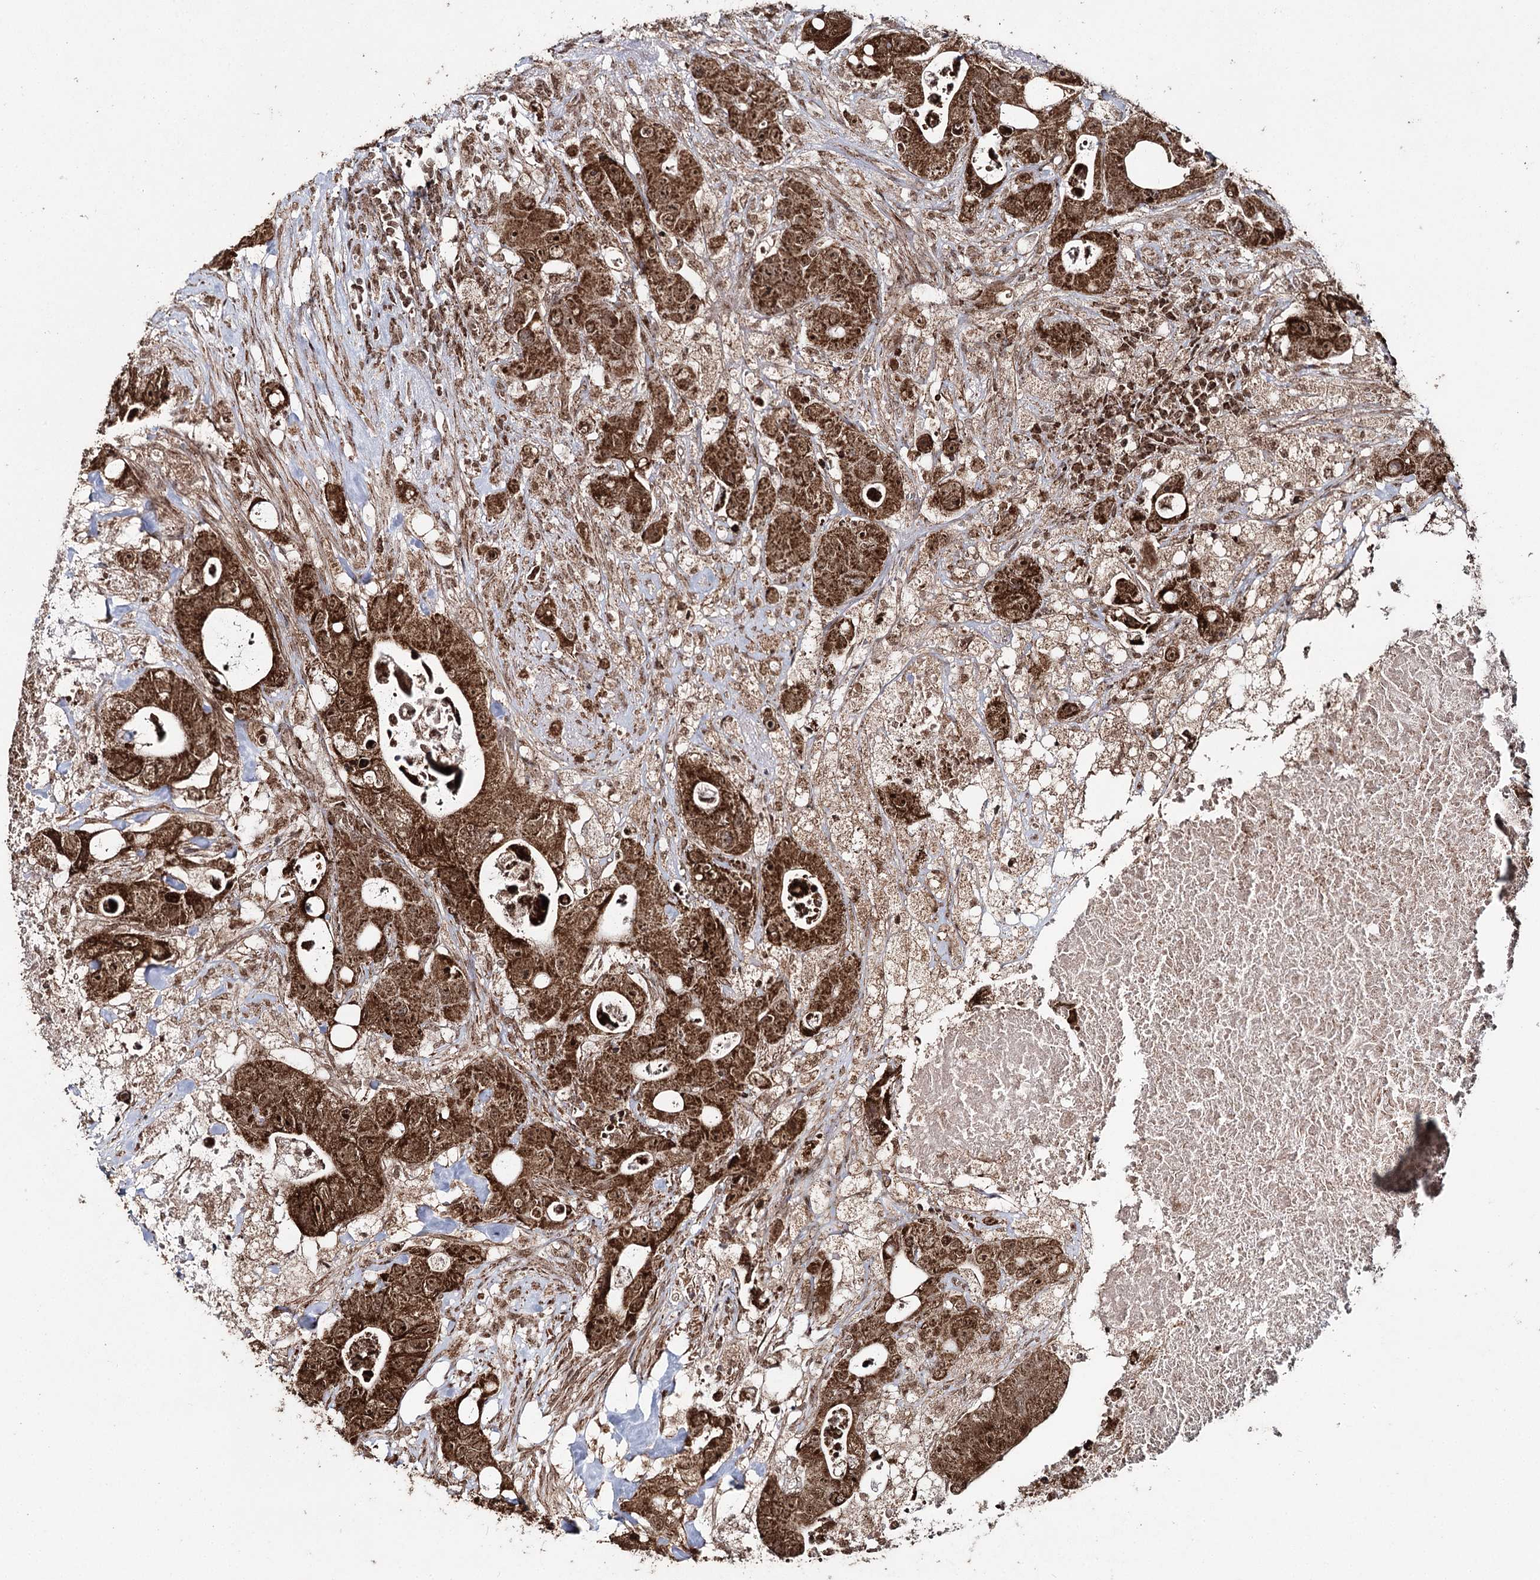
{"staining": {"intensity": "strong", "quantity": ">75%", "location": "cytoplasmic/membranous,nuclear"}, "tissue": "colorectal cancer", "cell_type": "Tumor cells", "image_type": "cancer", "snomed": [{"axis": "morphology", "description": "Adenocarcinoma, NOS"}, {"axis": "topography", "description": "Colon"}], "caption": "Tumor cells show high levels of strong cytoplasmic/membranous and nuclear positivity in approximately >75% of cells in colorectal cancer.", "gene": "PDHX", "patient": {"sex": "female", "age": 46}}